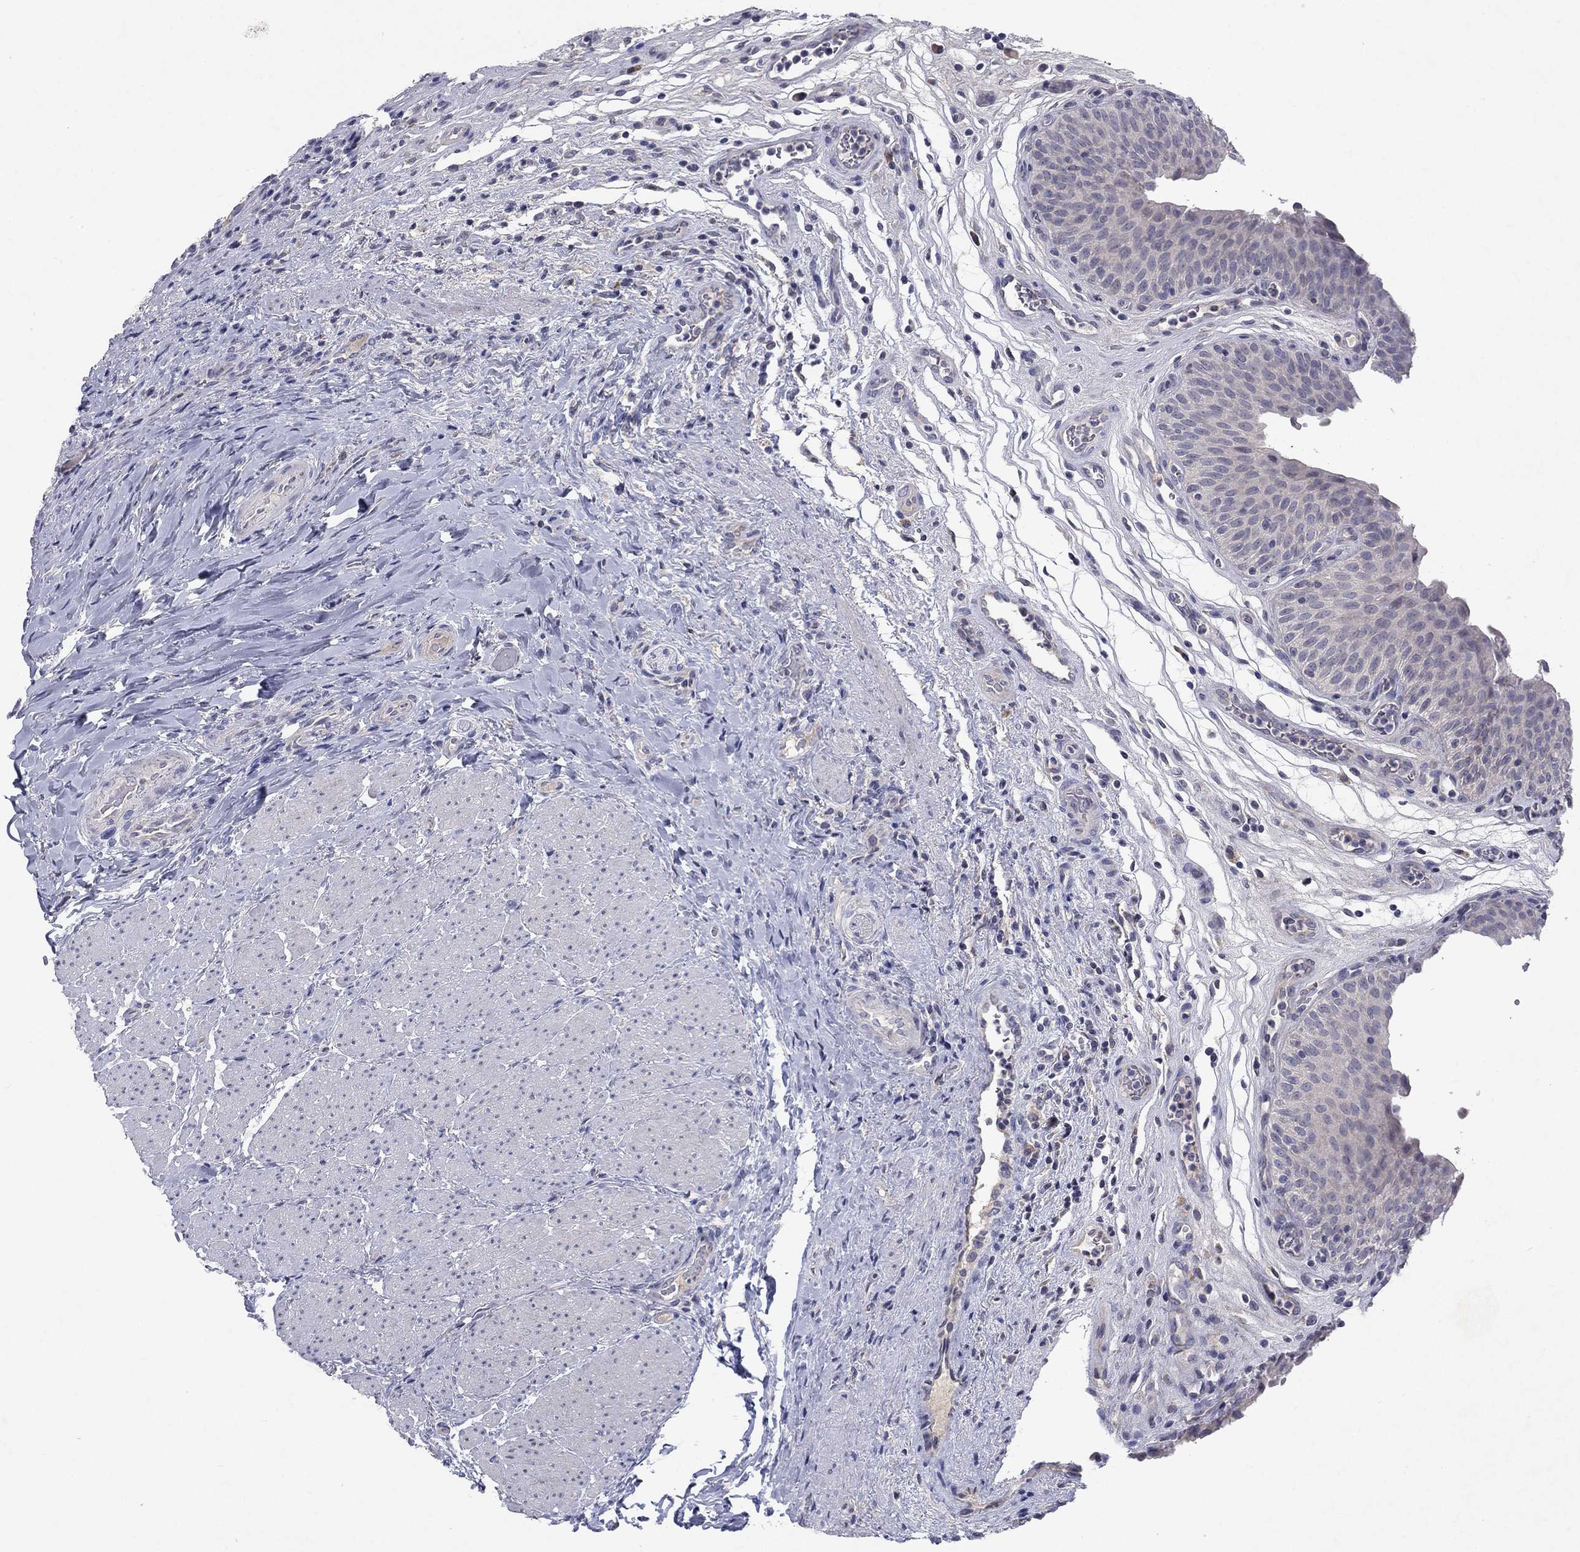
{"staining": {"intensity": "negative", "quantity": "none", "location": "none"}, "tissue": "urinary bladder", "cell_type": "Urothelial cells", "image_type": "normal", "snomed": [{"axis": "morphology", "description": "Normal tissue, NOS"}, {"axis": "topography", "description": "Urinary bladder"}], "caption": "Immunohistochemistry (IHC) micrograph of benign urinary bladder: human urinary bladder stained with DAB displays no significant protein expression in urothelial cells.", "gene": "CACNA1A", "patient": {"sex": "male", "age": 66}}